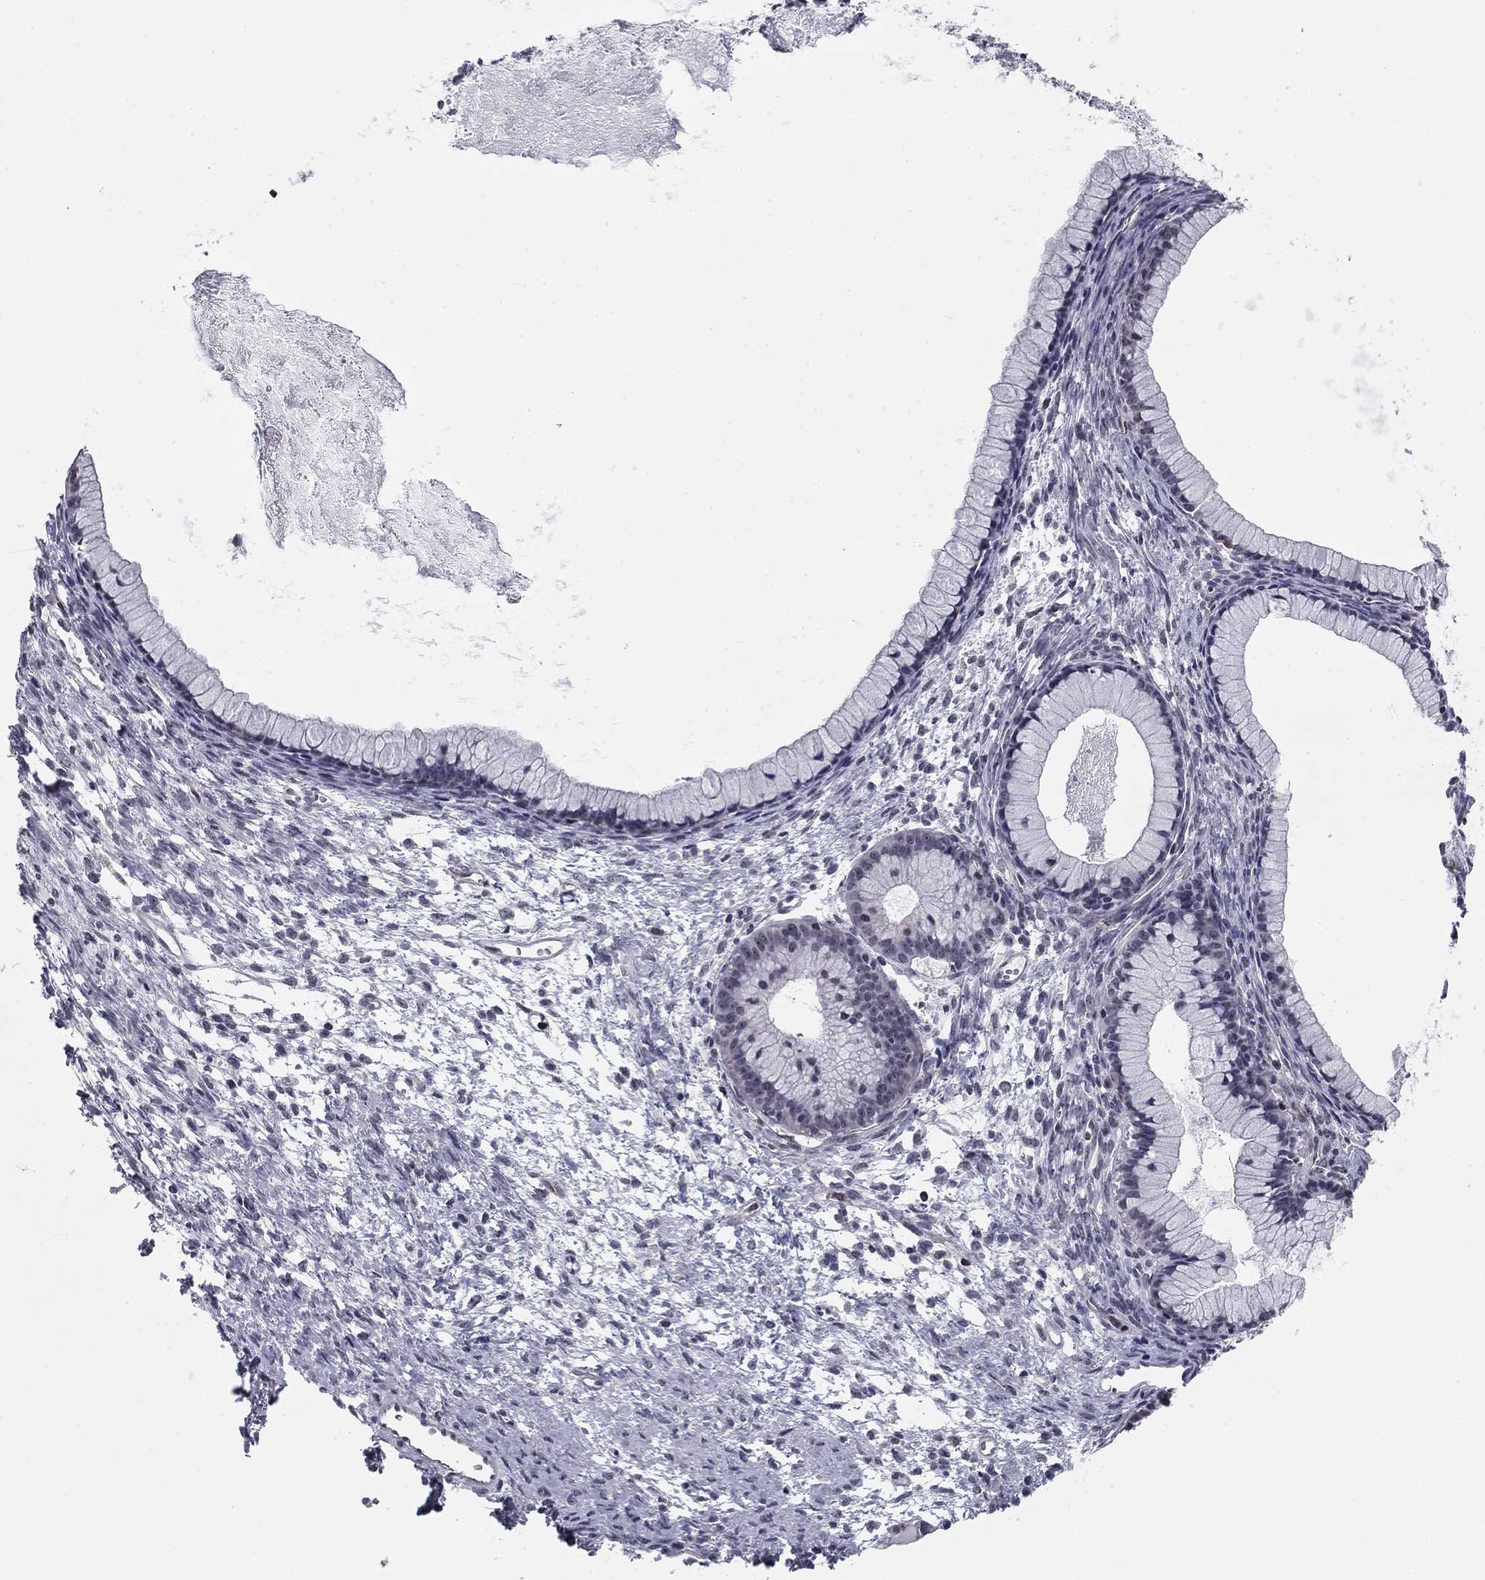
{"staining": {"intensity": "negative", "quantity": "none", "location": "none"}, "tissue": "ovarian cancer", "cell_type": "Tumor cells", "image_type": "cancer", "snomed": [{"axis": "morphology", "description": "Cystadenocarcinoma, mucinous, NOS"}, {"axis": "topography", "description": "Ovary"}], "caption": "Immunohistochemistry (IHC) micrograph of neoplastic tissue: ovarian cancer stained with DAB demonstrates no significant protein expression in tumor cells.", "gene": "PLCB2", "patient": {"sex": "female", "age": 41}}